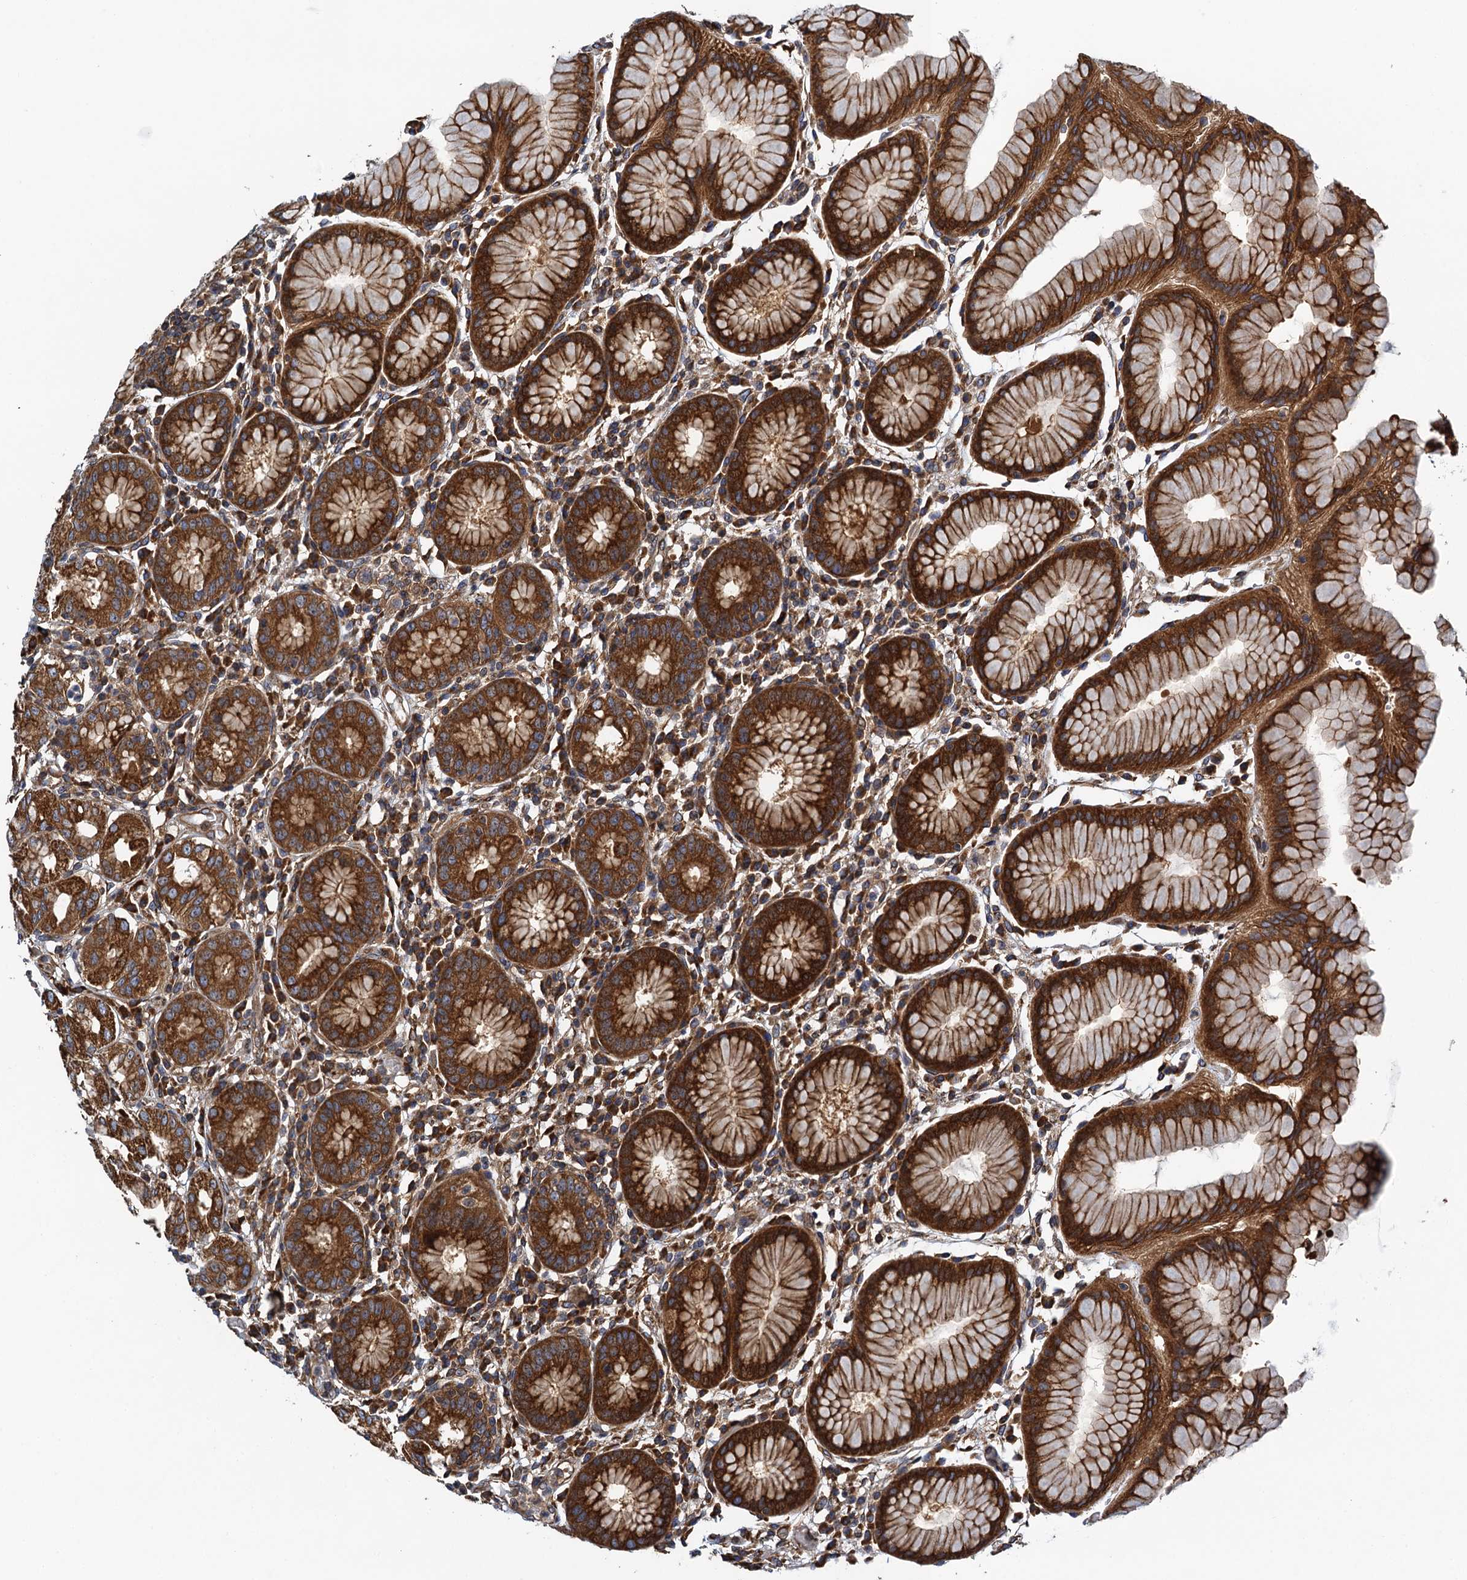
{"staining": {"intensity": "strong", "quantity": ">75%", "location": "cytoplasmic/membranous"}, "tissue": "stomach", "cell_type": "Glandular cells", "image_type": "normal", "snomed": [{"axis": "morphology", "description": "Normal tissue, NOS"}, {"axis": "topography", "description": "Stomach"}, {"axis": "topography", "description": "Stomach, lower"}], "caption": "Brown immunohistochemical staining in unremarkable human stomach demonstrates strong cytoplasmic/membranous expression in approximately >75% of glandular cells. (DAB = brown stain, brightfield microscopy at high magnification).", "gene": "MDM1", "patient": {"sex": "female", "age": 56}}